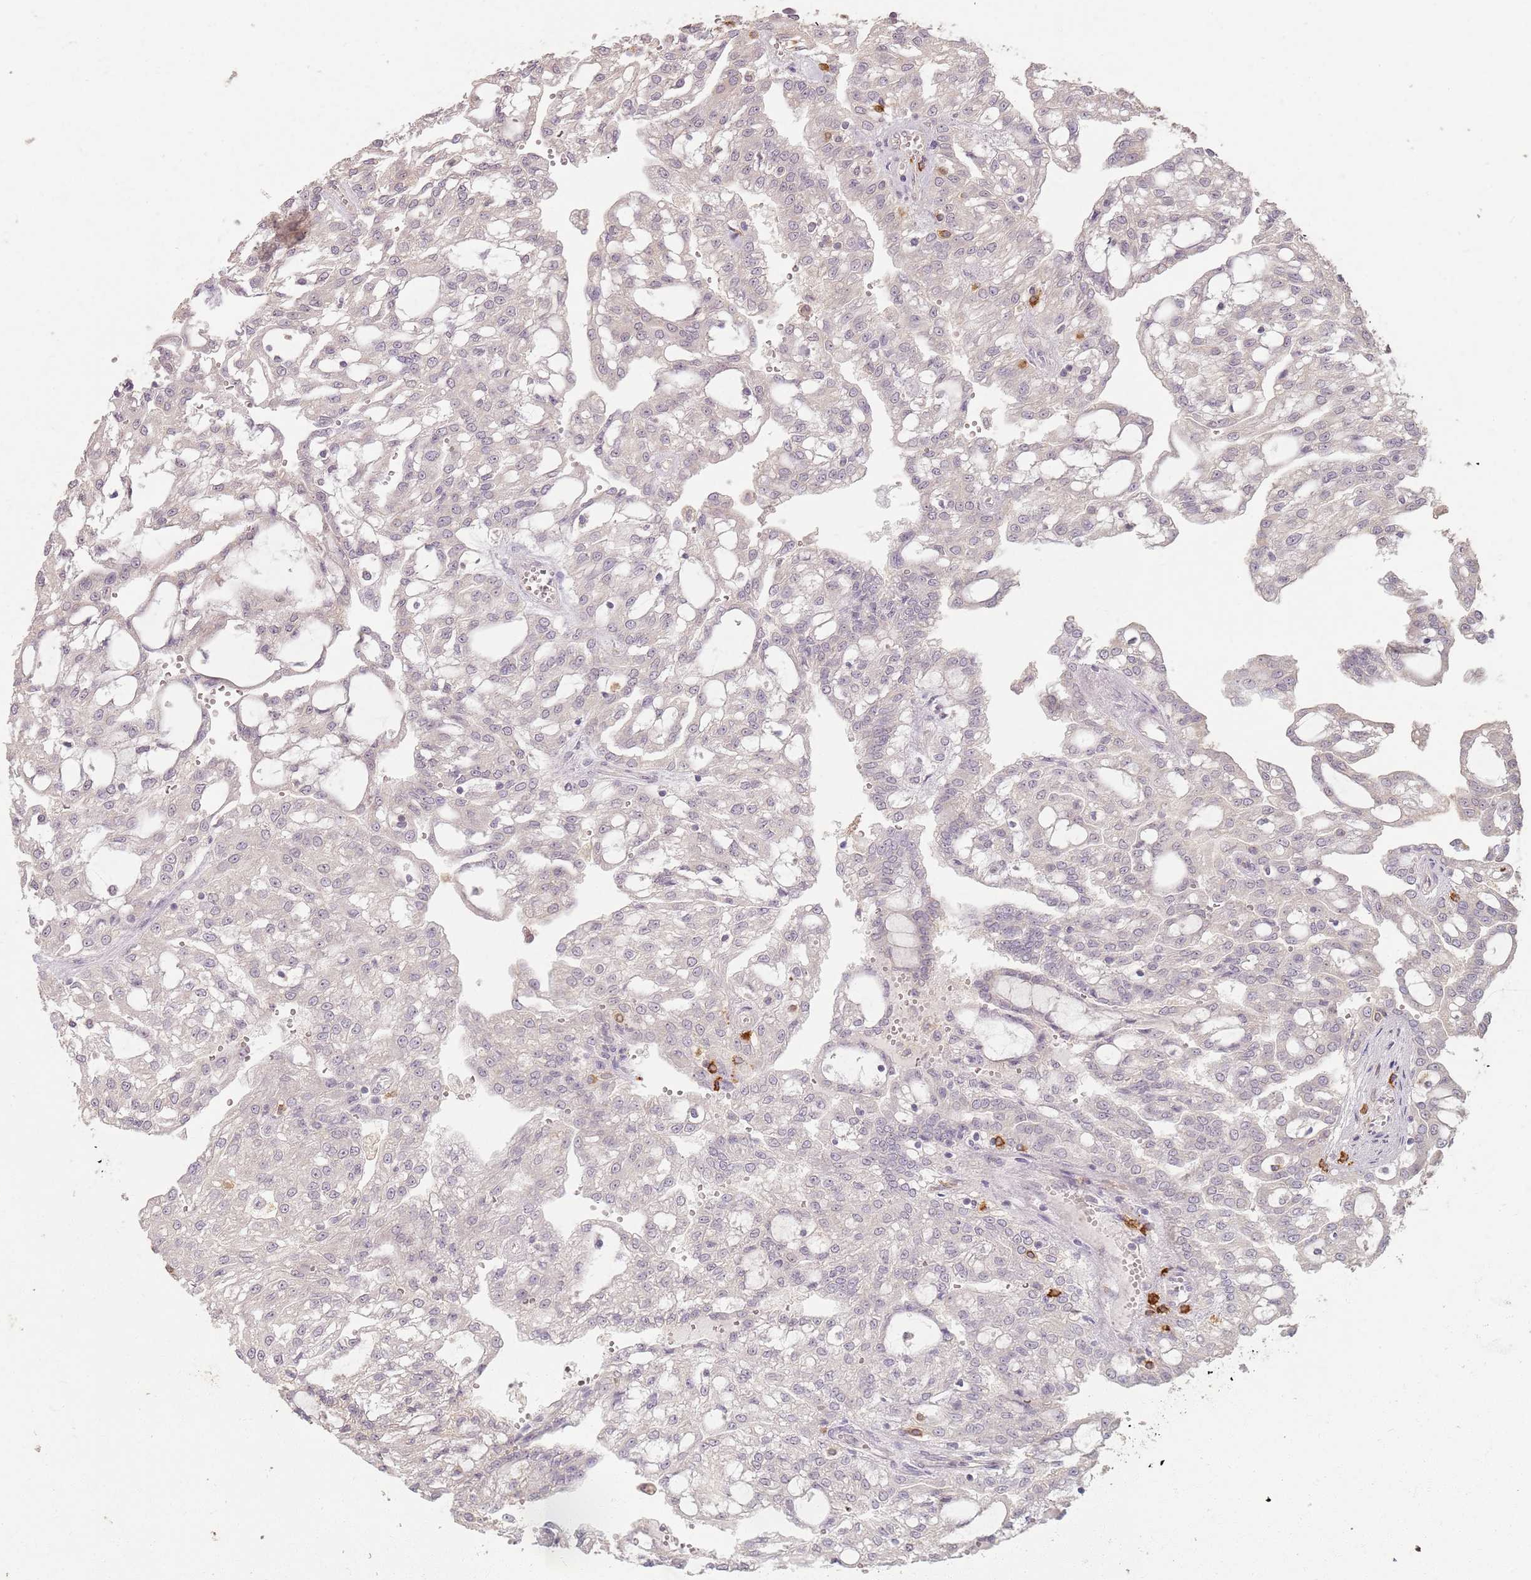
{"staining": {"intensity": "negative", "quantity": "none", "location": "none"}, "tissue": "renal cancer", "cell_type": "Tumor cells", "image_type": "cancer", "snomed": [{"axis": "morphology", "description": "Adenocarcinoma, NOS"}, {"axis": "topography", "description": "Kidney"}], "caption": "This histopathology image is of renal cancer (adenocarcinoma) stained with immunohistochemistry to label a protein in brown with the nuclei are counter-stained blue. There is no expression in tumor cells.", "gene": "CCDC168", "patient": {"sex": "male", "age": 63}}